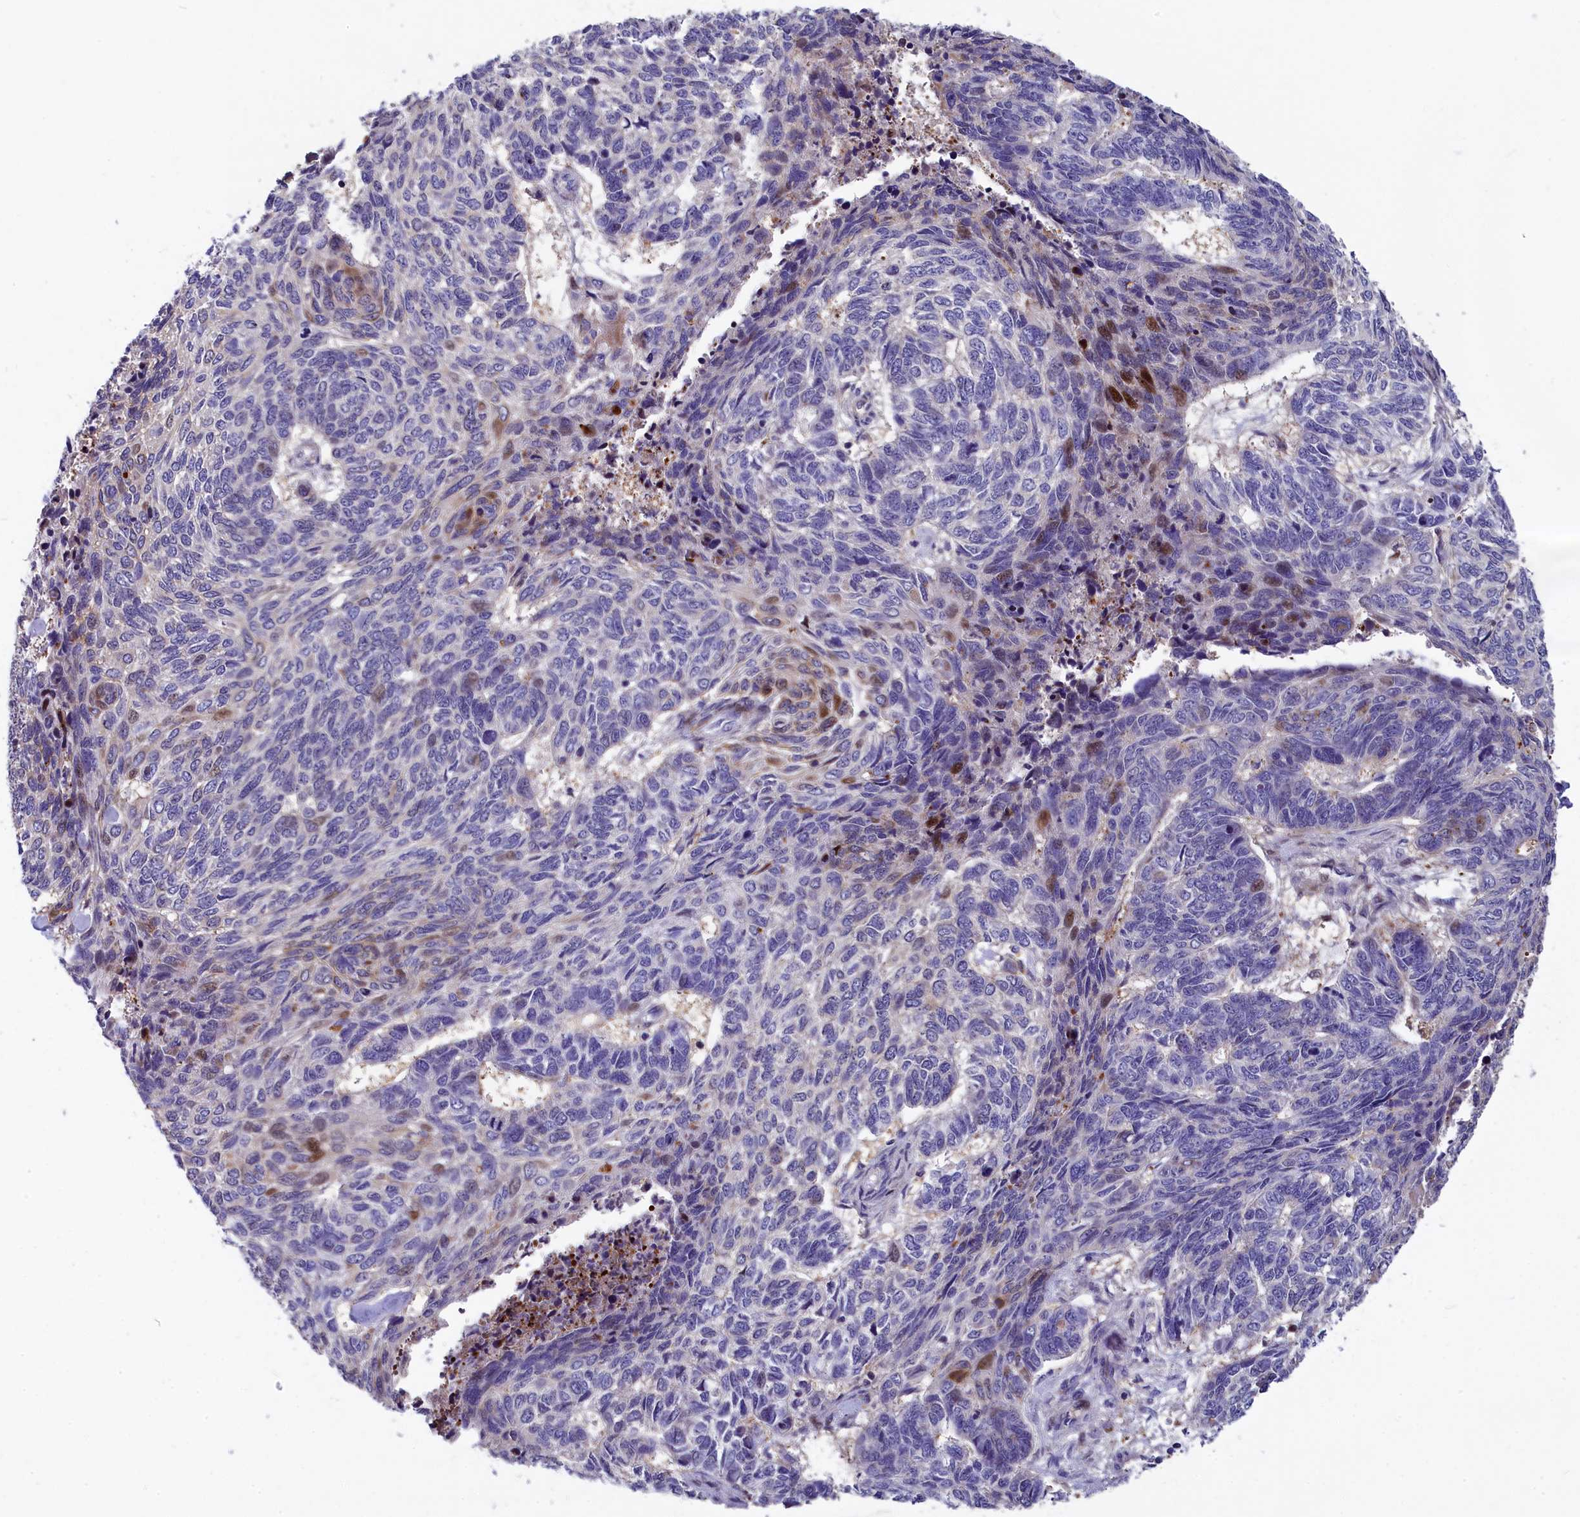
{"staining": {"intensity": "strong", "quantity": "<25%", "location": "nuclear"}, "tissue": "skin cancer", "cell_type": "Tumor cells", "image_type": "cancer", "snomed": [{"axis": "morphology", "description": "Basal cell carcinoma"}, {"axis": "topography", "description": "Skin"}], "caption": "Immunohistochemistry (IHC) photomicrograph of human skin cancer (basal cell carcinoma) stained for a protein (brown), which reveals medium levels of strong nuclear positivity in approximately <25% of tumor cells.", "gene": "NKPD1", "patient": {"sex": "female", "age": 65}}